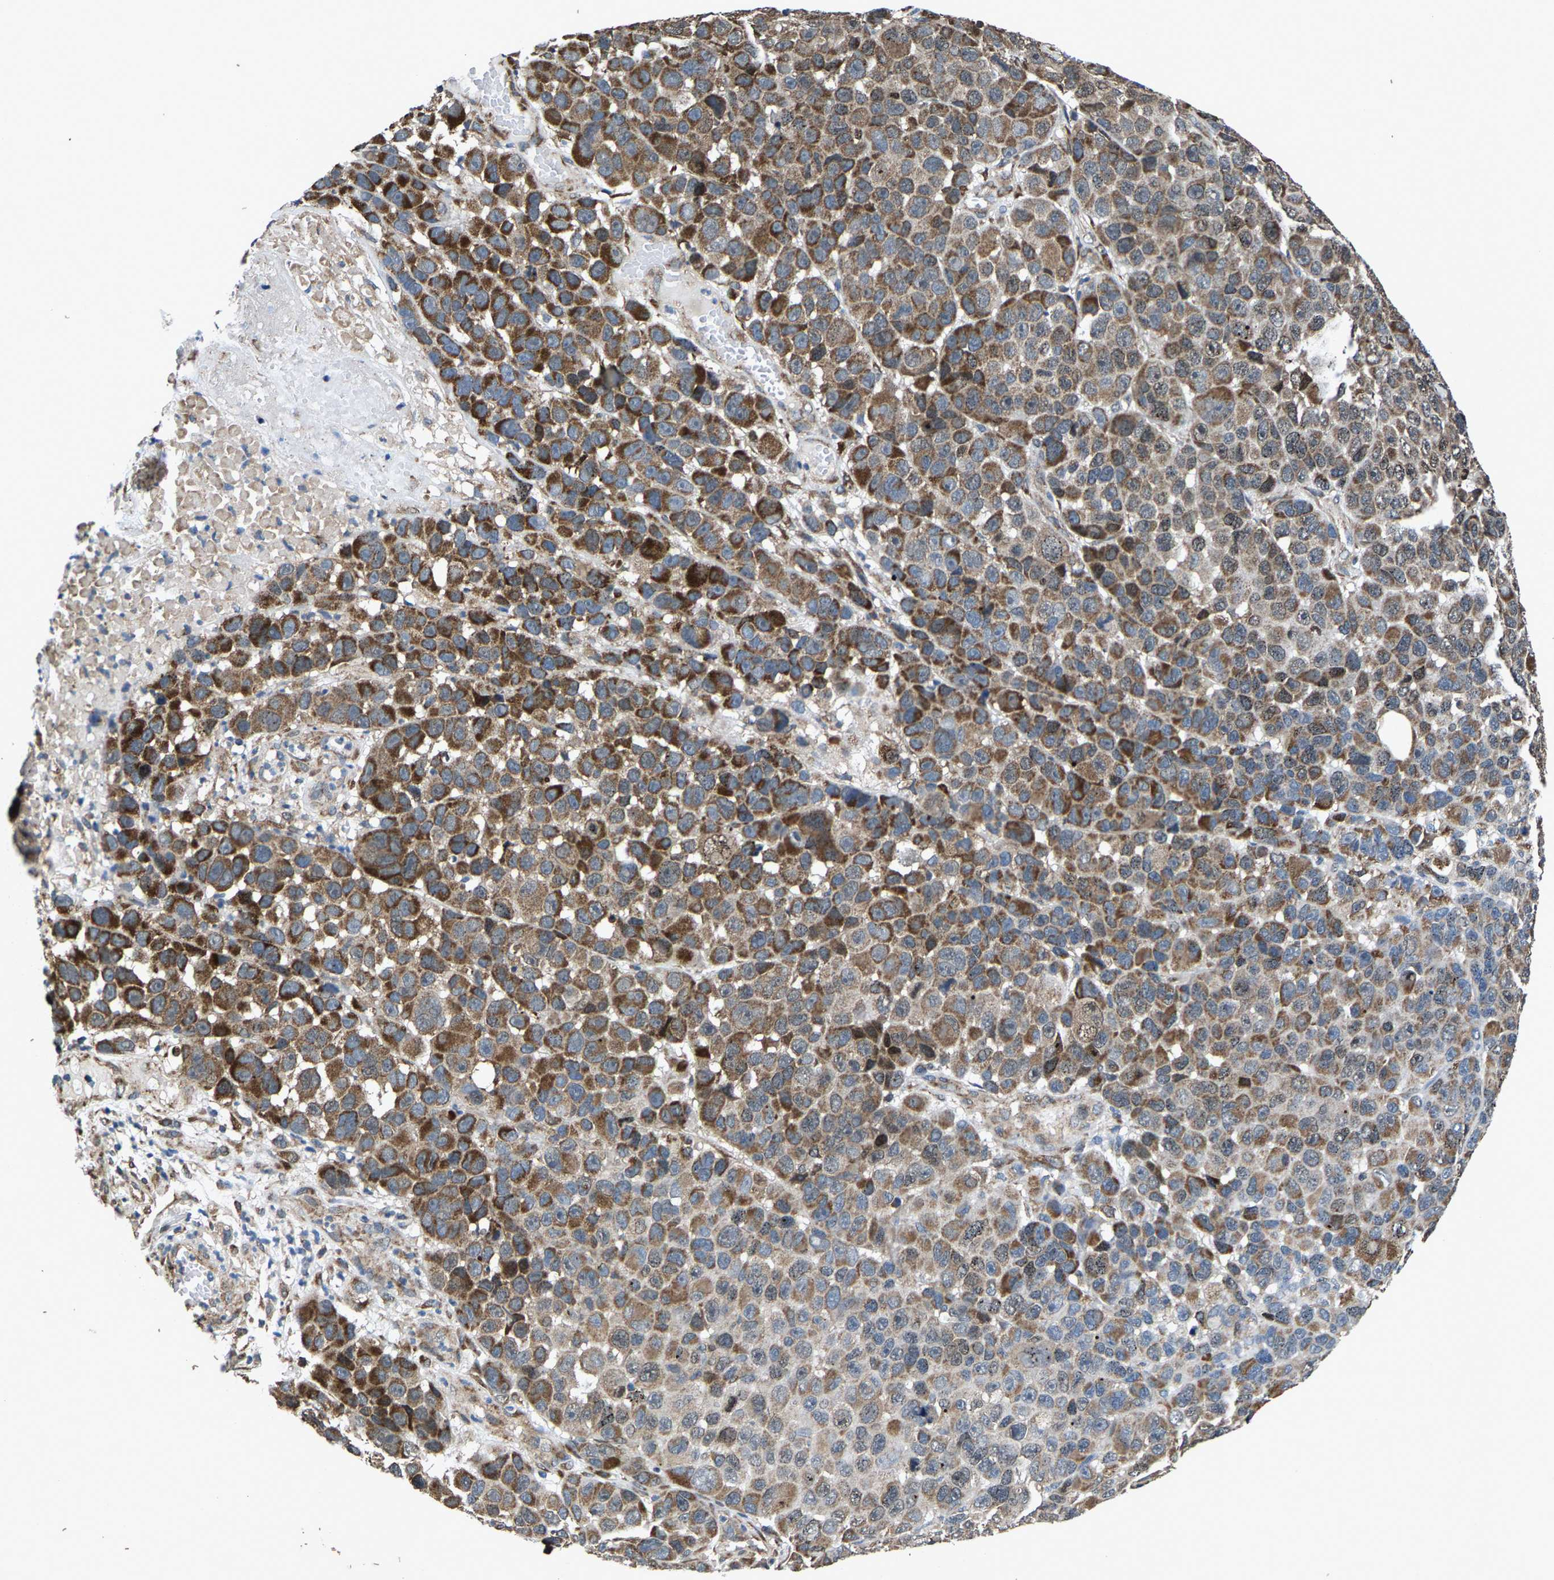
{"staining": {"intensity": "moderate", "quantity": ">75%", "location": "cytoplasmic/membranous"}, "tissue": "melanoma", "cell_type": "Tumor cells", "image_type": "cancer", "snomed": [{"axis": "morphology", "description": "Malignant melanoma, NOS"}, {"axis": "topography", "description": "Skin"}], "caption": "The histopathology image demonstrates staining of melanoma, revealing moderate cytoplasmic/membranous protein expression (brown color) within tumor cells.", "gene": "PDP1", "patient": {"sex": "male", "age": 53}}